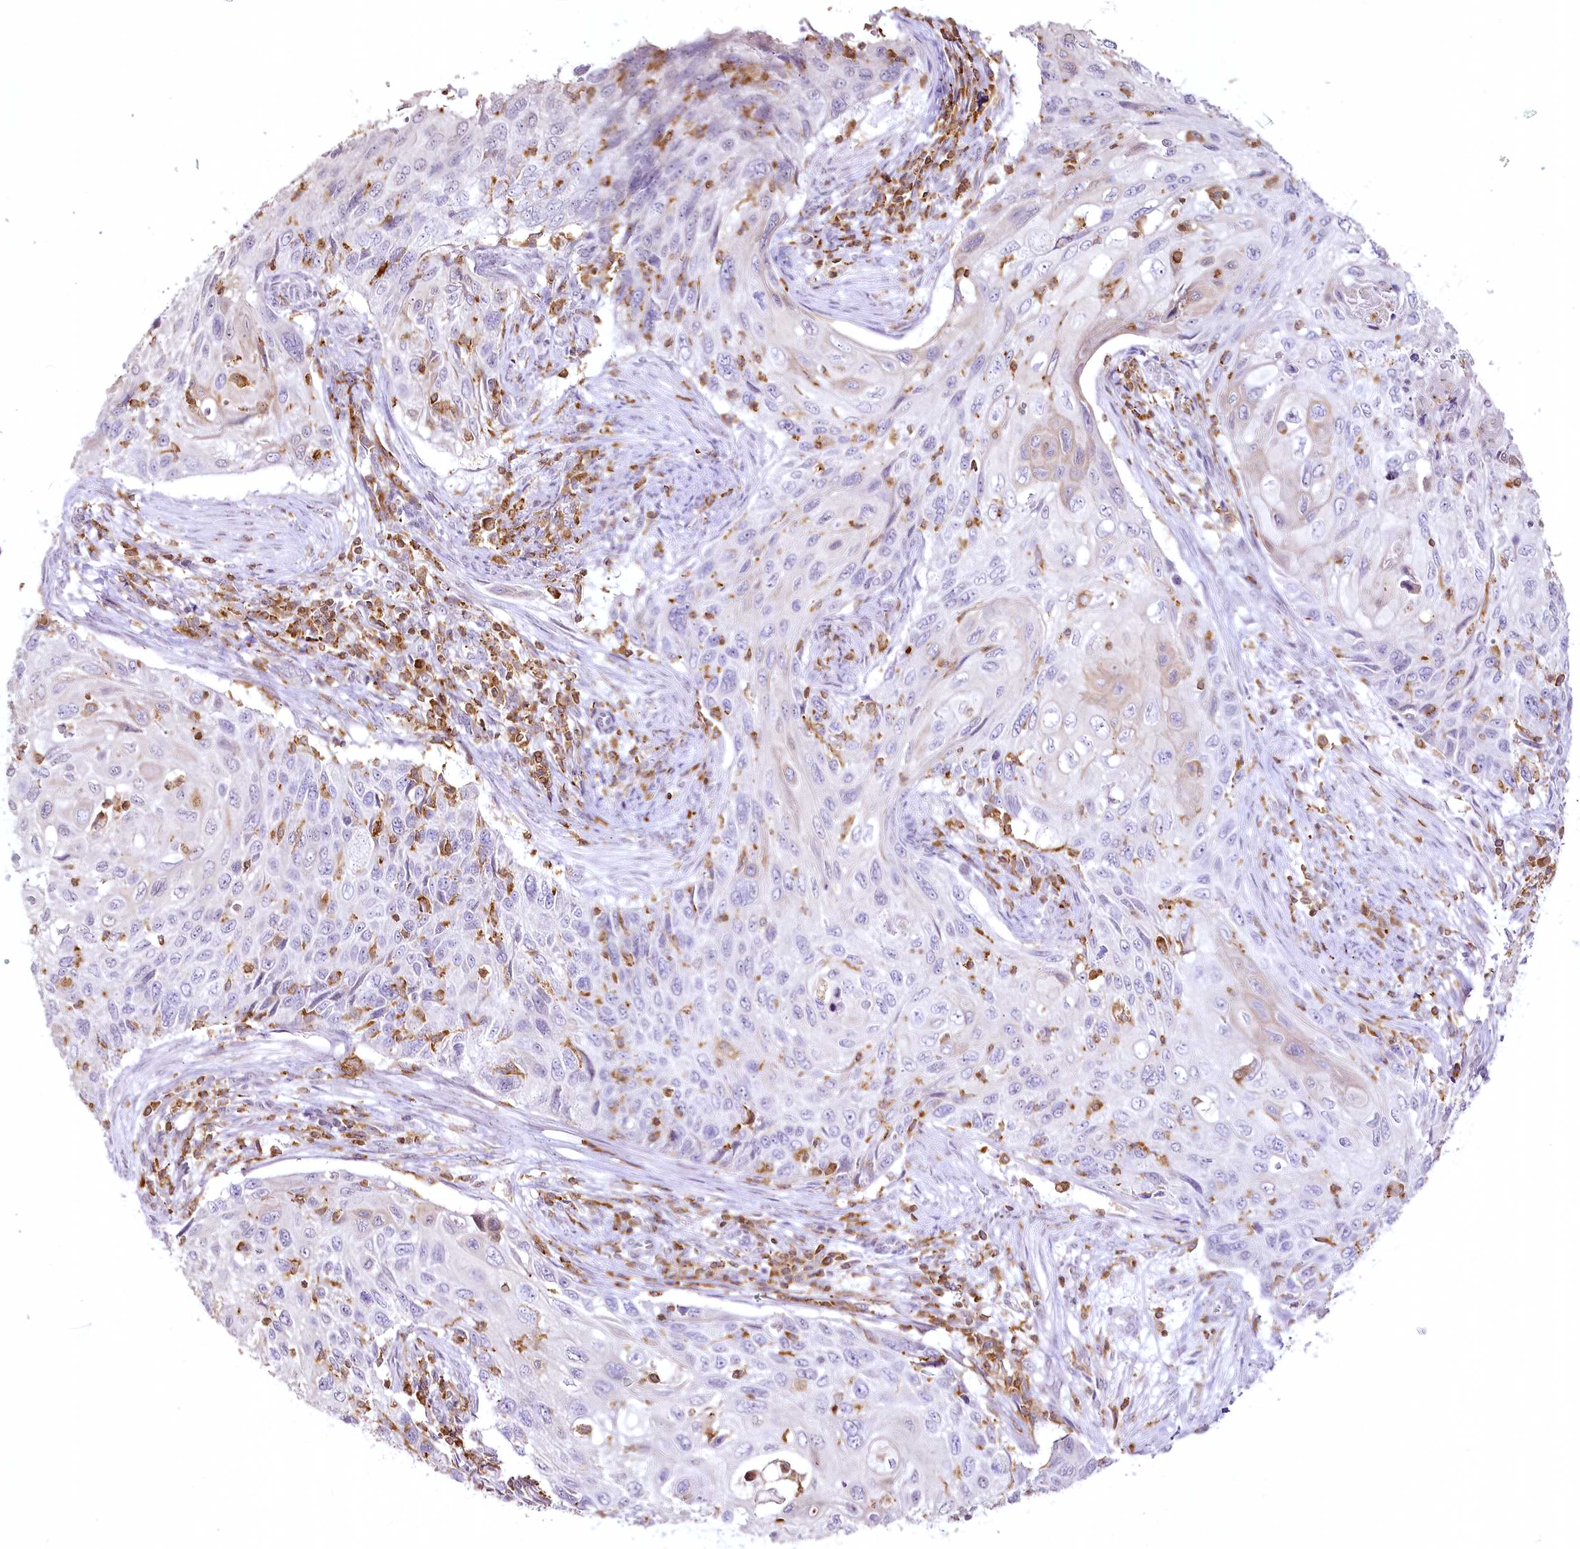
{"staining": {"intensity": "negative", "quantity": "none", "location": "none"}, "tissue": "cervical cancer", "cell_type": "Tumor cells", "image_type": "cancer", "snomed": [{"axis": "morphology", "description": "Squamous cell carcinoma, NOS"}, {"axis": "topography", "description": "Cervix"}], "caption": "A high-resolution micrograph shows immunohistochemistry (IHC) staining of cervical cancer, which displays no significant staining in tumor cells. The staining is performed using DAB brown chromogen with nuclei counter-stained in using hematoxylin.", "gene": "DOCK2", "patient": {"sex": "female", "age": 70}}